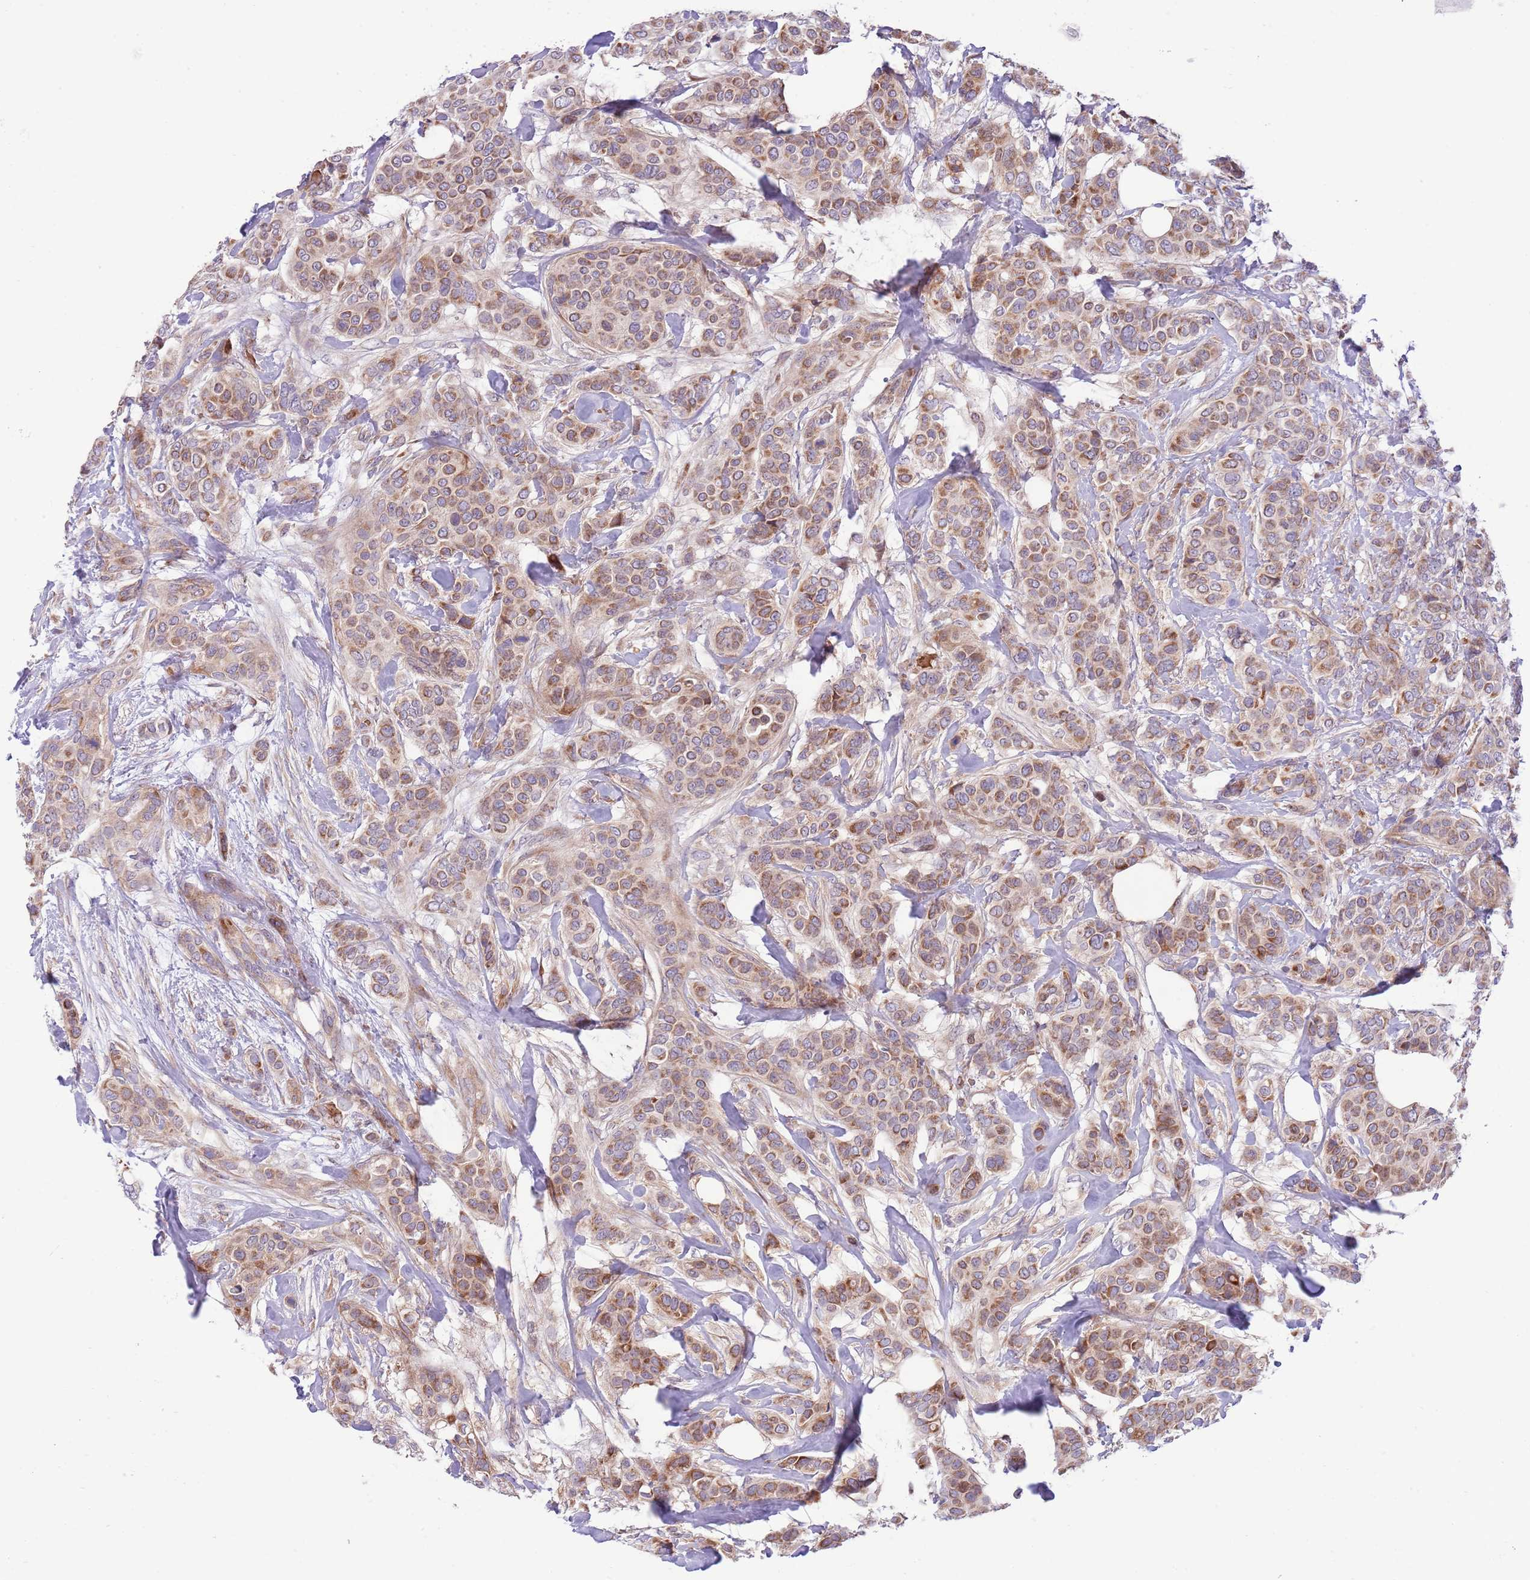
{"staining": {"intensity": "moderate", "quantity": ">75%", "location": "cytoplasmic/membranous"}, "tissue": "breast cancer", "cell_type": "Tumor cells", "image_type": "cancer", "snomed": [{"axis": "morphology", "description": "Lobular carcinoma"}, {"axis": "topography", "description": "Breast"}], "caption": "High-magnification brightfield microscopy of breast cancer stained with DAB (3,3'-diaminobenzidine) (brown) and counterstained with hematoxylin (blue). tumor cells exhibit moderate cytoplasmic/membranous staining is identified in about>75% of cells.", "gene": "DAND5", "patient": {"sex": "female", "age": 51}}